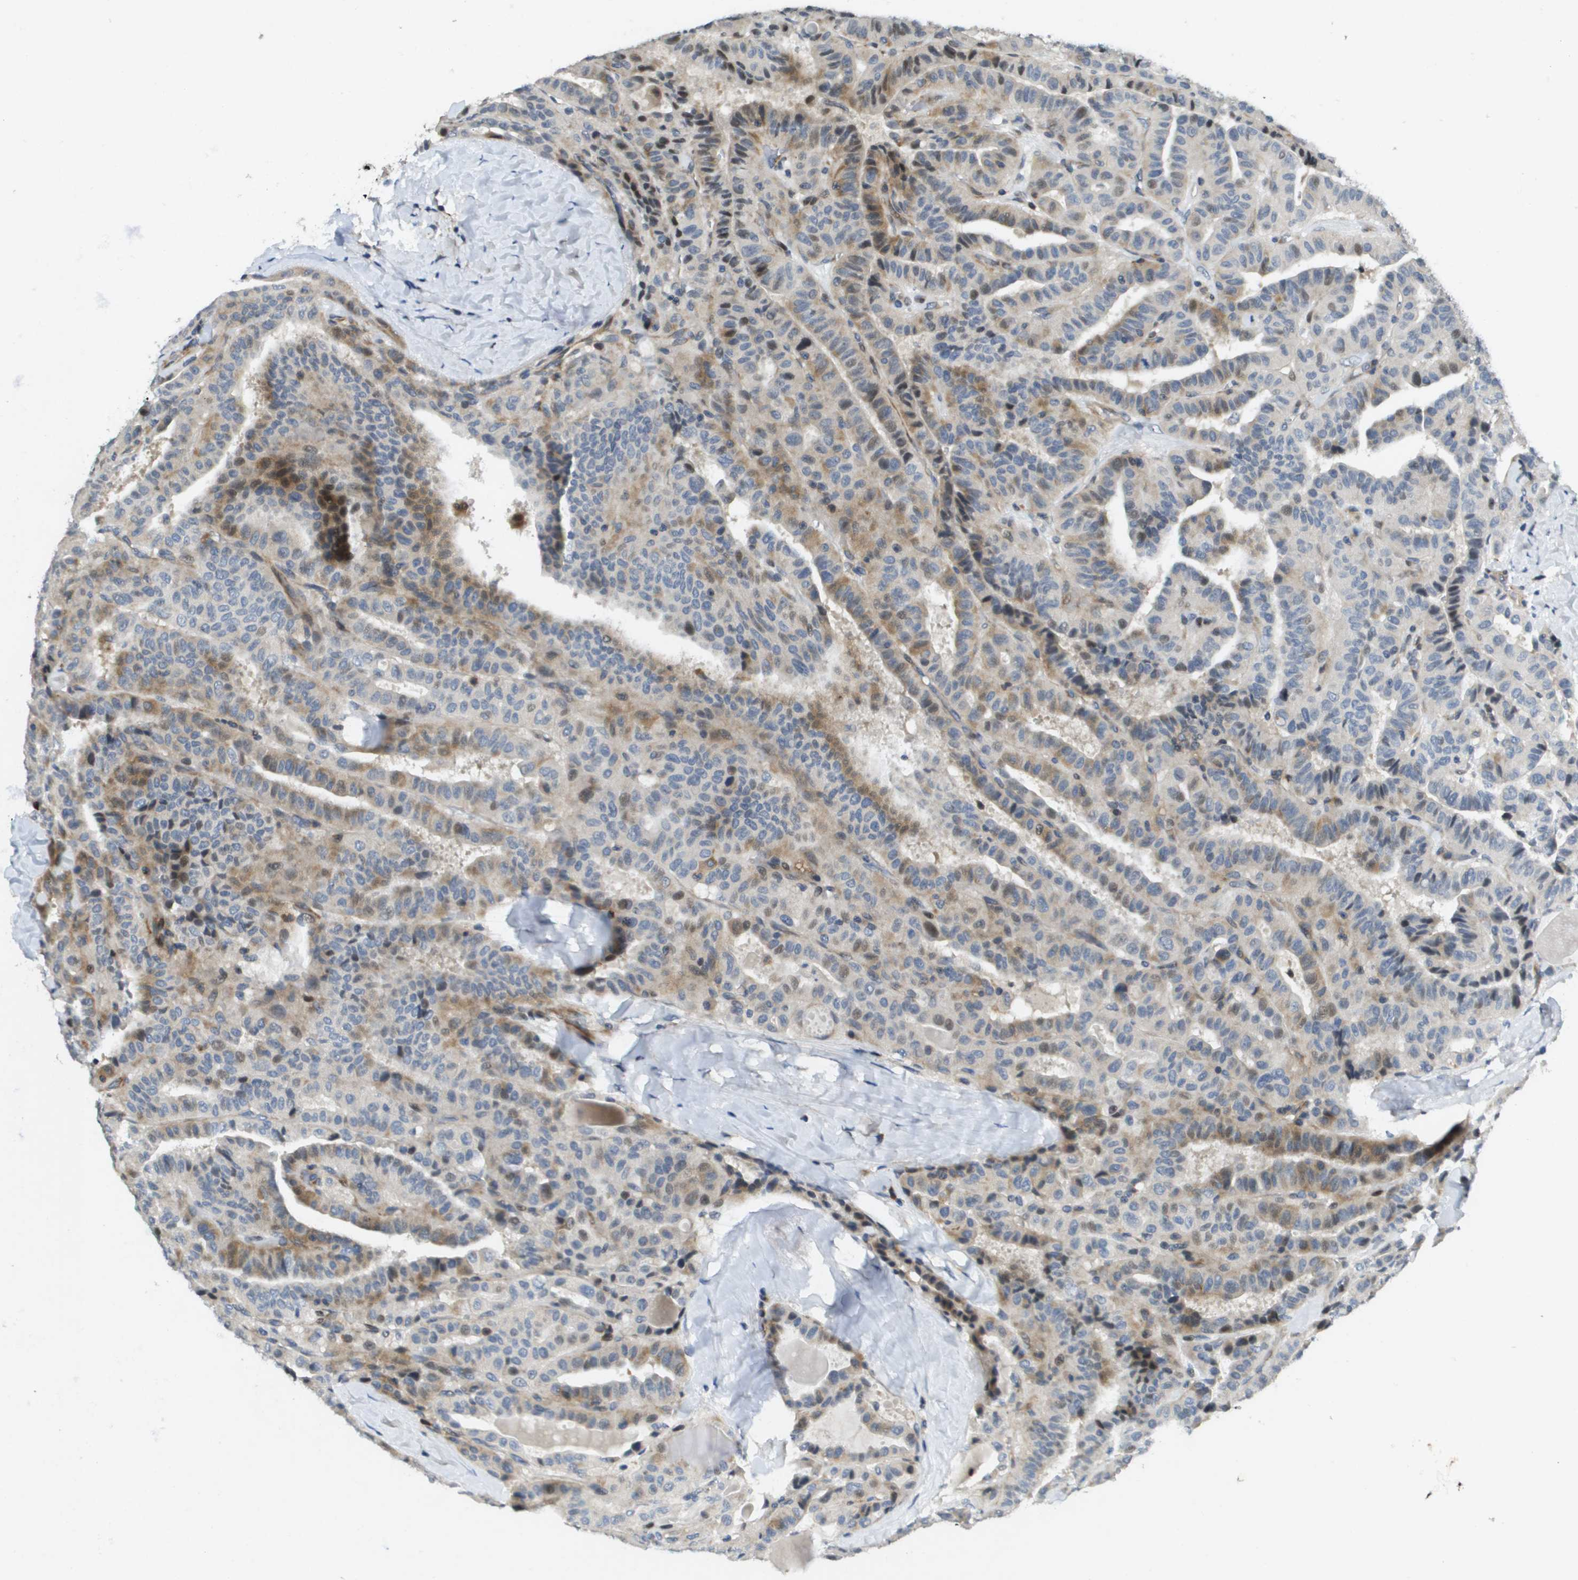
{"staining": {"intensity": "moderate", "quantity": "<25%", "location": "cytoplasmic/membranous,nuclear"}, "tissue": "thyroid cancer", "cell_type": "Tumor cells", "image_type": "cancer", "snomed": [{"axis": "morphology", "description": "Papillary adenocarcinoma, NOS"}, {"axis": "topography", "description": "Thyroid gland"}], "caption": "Thyroid cancer stained for a protein exhibits moderate cytoplasmic/membranous and nuclear positivity in tumor cells.", "gene": "SCN4B", "patient": {"sex": "male", "age": 77}}